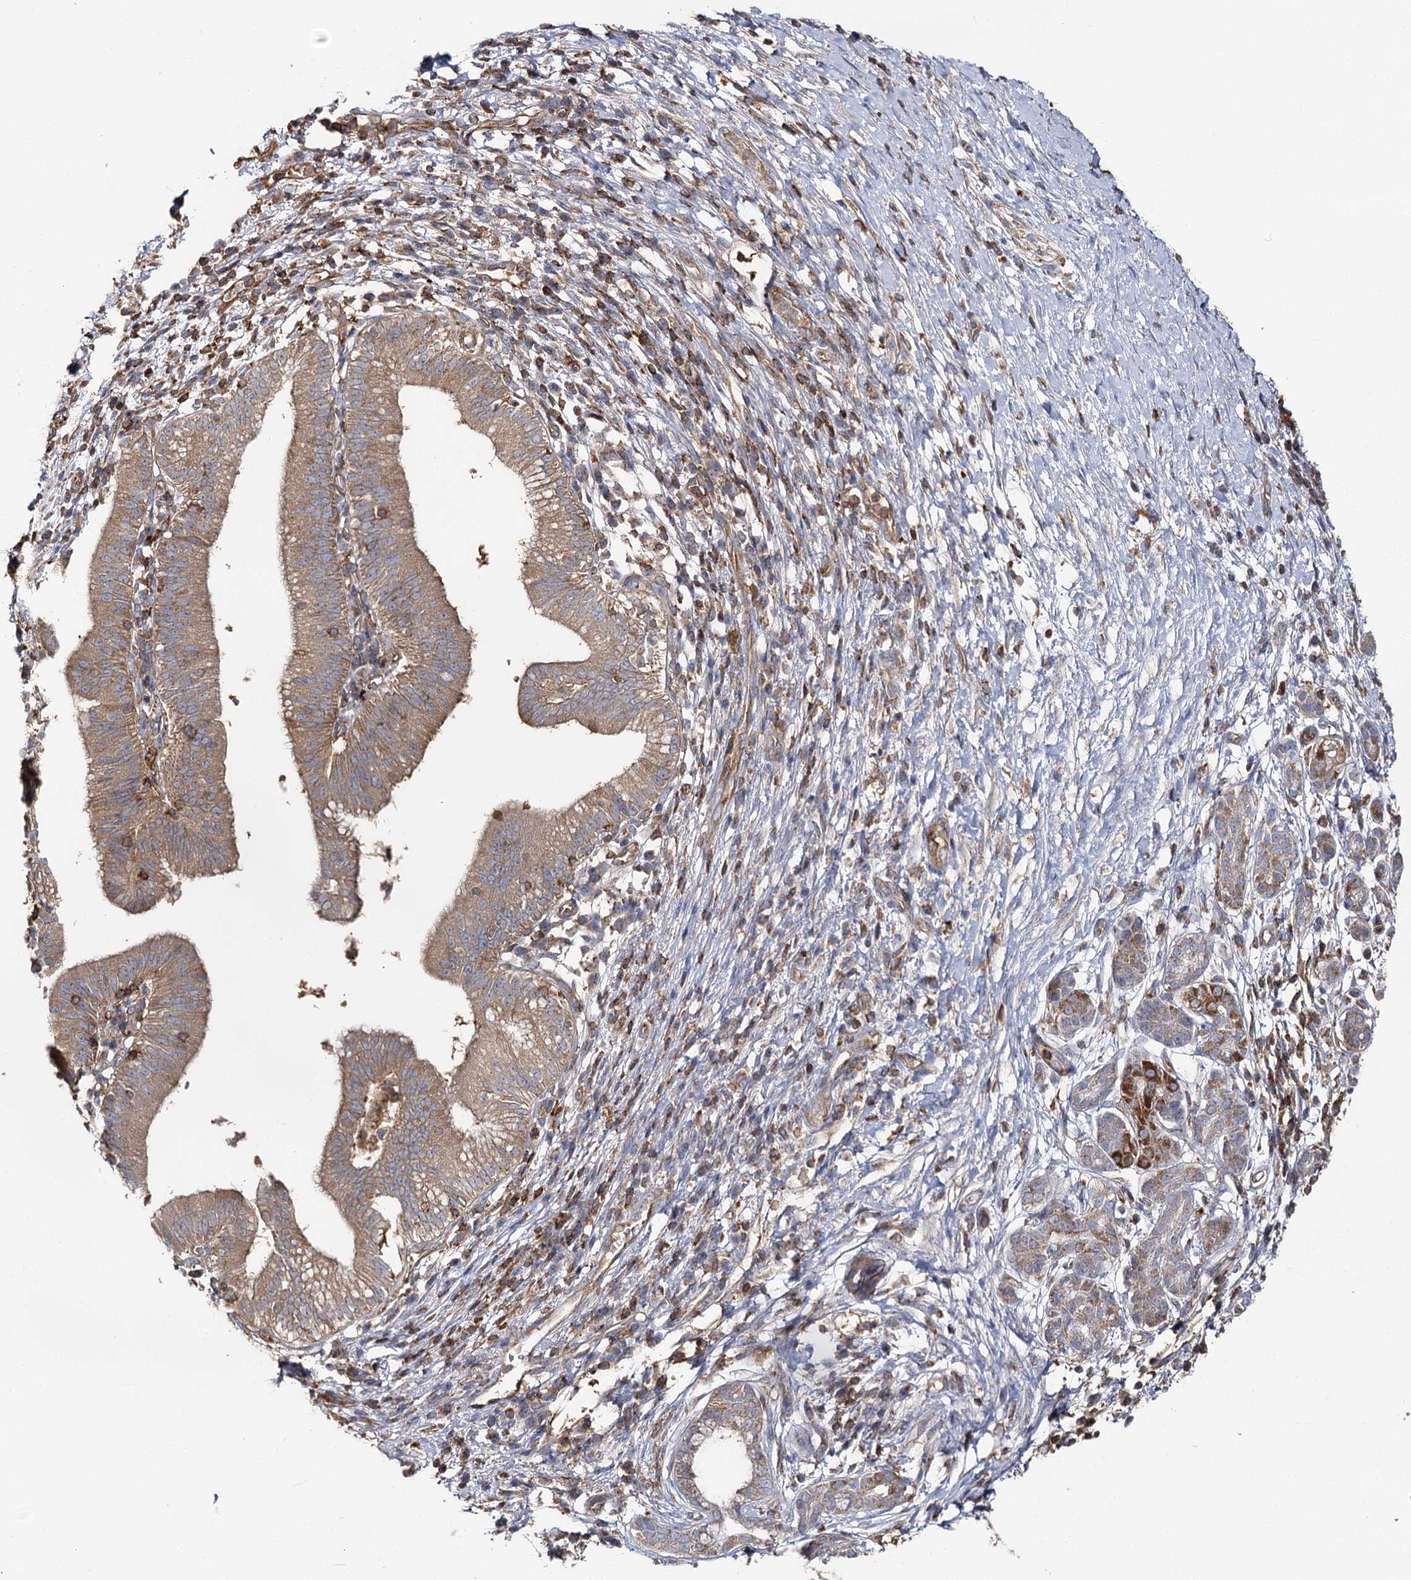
{"staining": {"intensity": "weak", "quantity": "25%-75%", "location": "cytoplasmic/membranous"}, "tissue": "pancreatic cancer", "cell_type": "Tumor cells", "image_type": "cancer", "snomed": [{"axis": "morphology", "description": "Adenocarcinoma, NOS"}, {"axis": "topography", "description": "Pancreas"}], "caption": "Pancreatic cancer (adenocarcinoma) stained with DAB (3,3'-diaminobenzidine) immunohistochemistry (IHC) shows low levels of weak cytoplasmic/membranous positivity in about 25%-75% of tumor cells.", "gene": "SEC24B", "patient": {"sex": "male", "age": 68}}